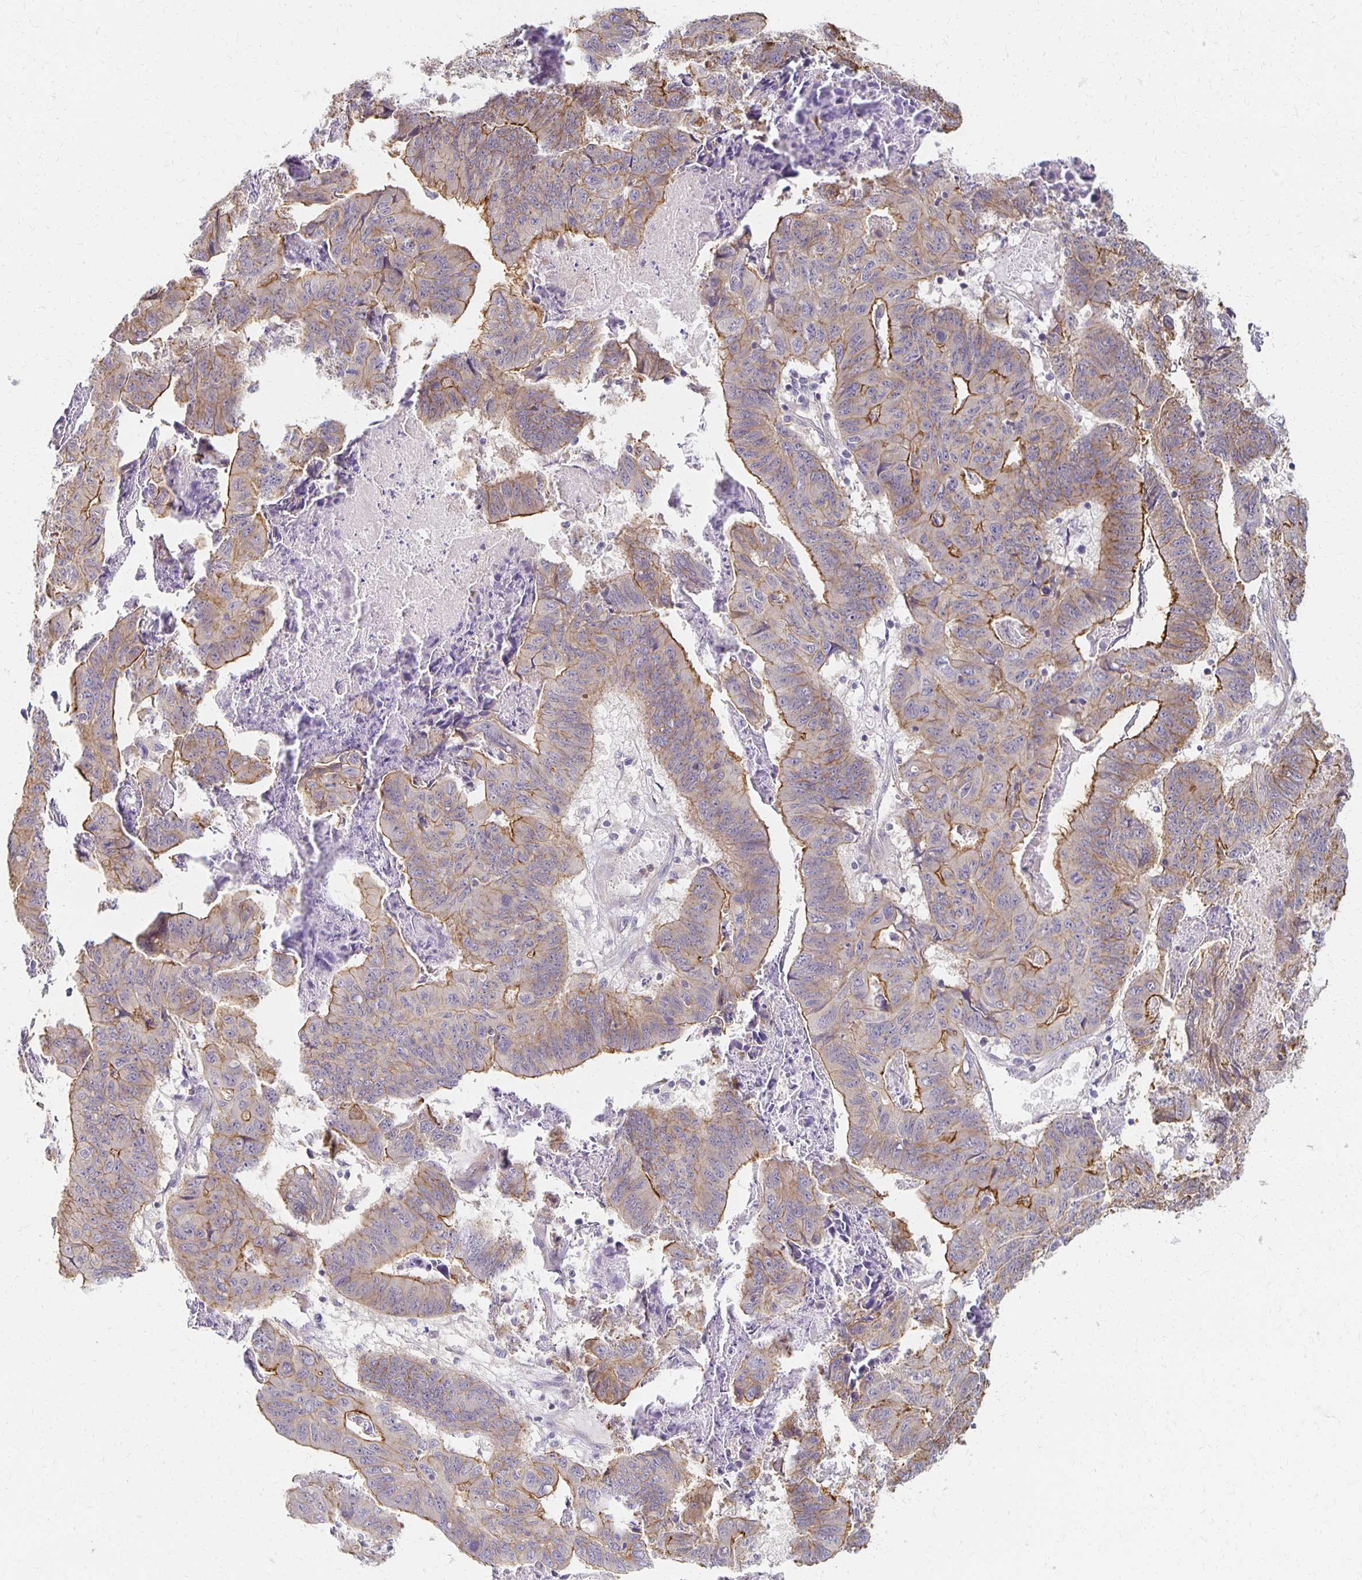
{"staining": {"intensity": "moderate", "quantity": "25%-75%", "location": "cytoplasmic/membranous"}, "tissue": "stomach cancer", "cell_type": "Tumor cells", "image_type": "cancer", "snomed": [{"axis": "morphology", "description": "Adenocarcinoma, NOS"}, {"axis": "topography", "description": "Stomach, lower"}], "caption": "This is a photomicrograph of IHC staining of stomach cancer, which shows moderate expression in the cytoplasmic/membranous of tumor cells.", "gene": "SORL1", "patient": {"sex": "male", "age": 77}}